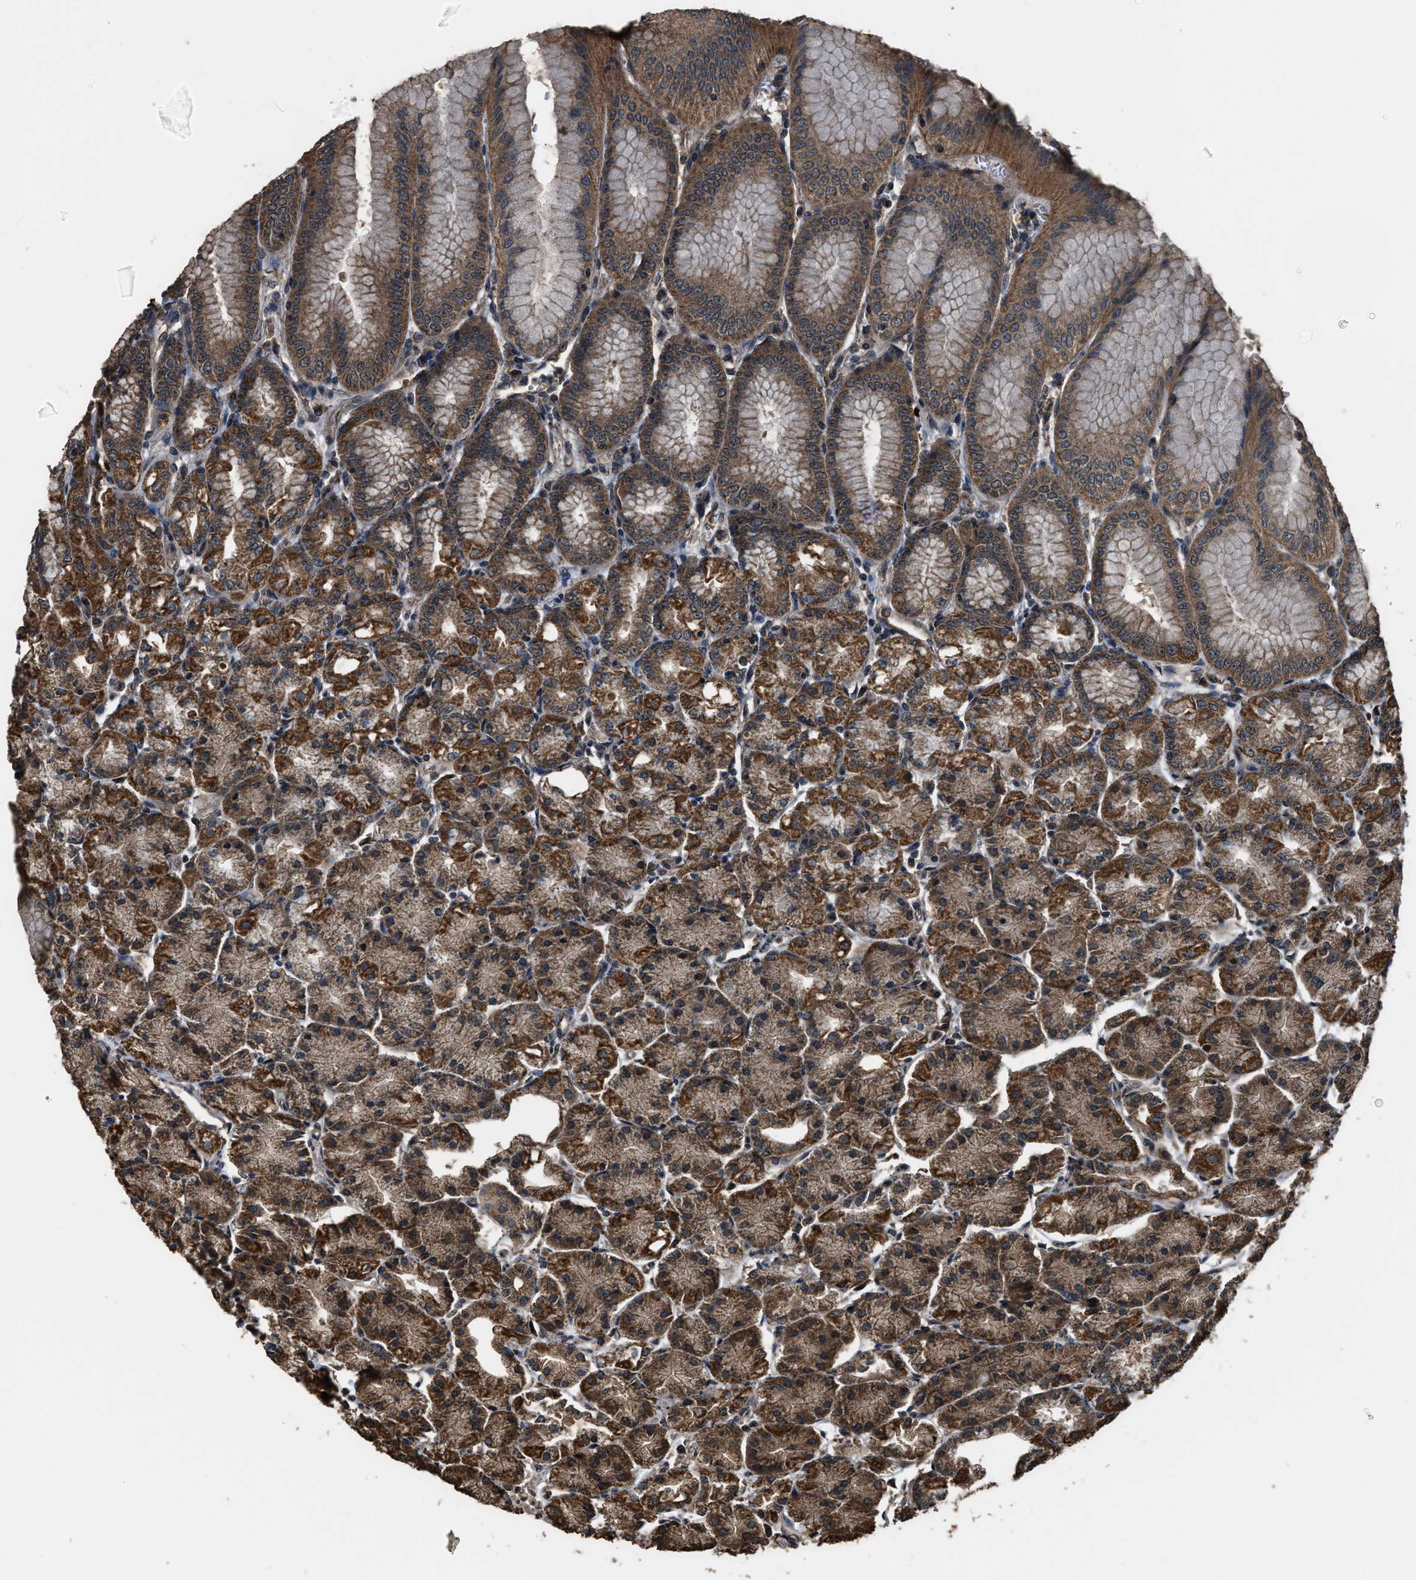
{"staining": {"intensity": "strong", "quantity": ">75%", "location": "cytoplasmic/membranous"}, "tissue": "stomach", "cell_type": "Glandular cells", "image_type": "normal", "snomed": [{"axis": "morphology", "description": "Normal tissue, NOS"}, {"axis": "topography", "description": "Stomach, lower"}], "caption": "Brown immunohistochemical staining in normal stomach demonstrates strong cytoplasmic/membranous staining in about >75% of glandular cells.", "gene": "DENND6B", "patient": {"sex": "male", "age": 71}}